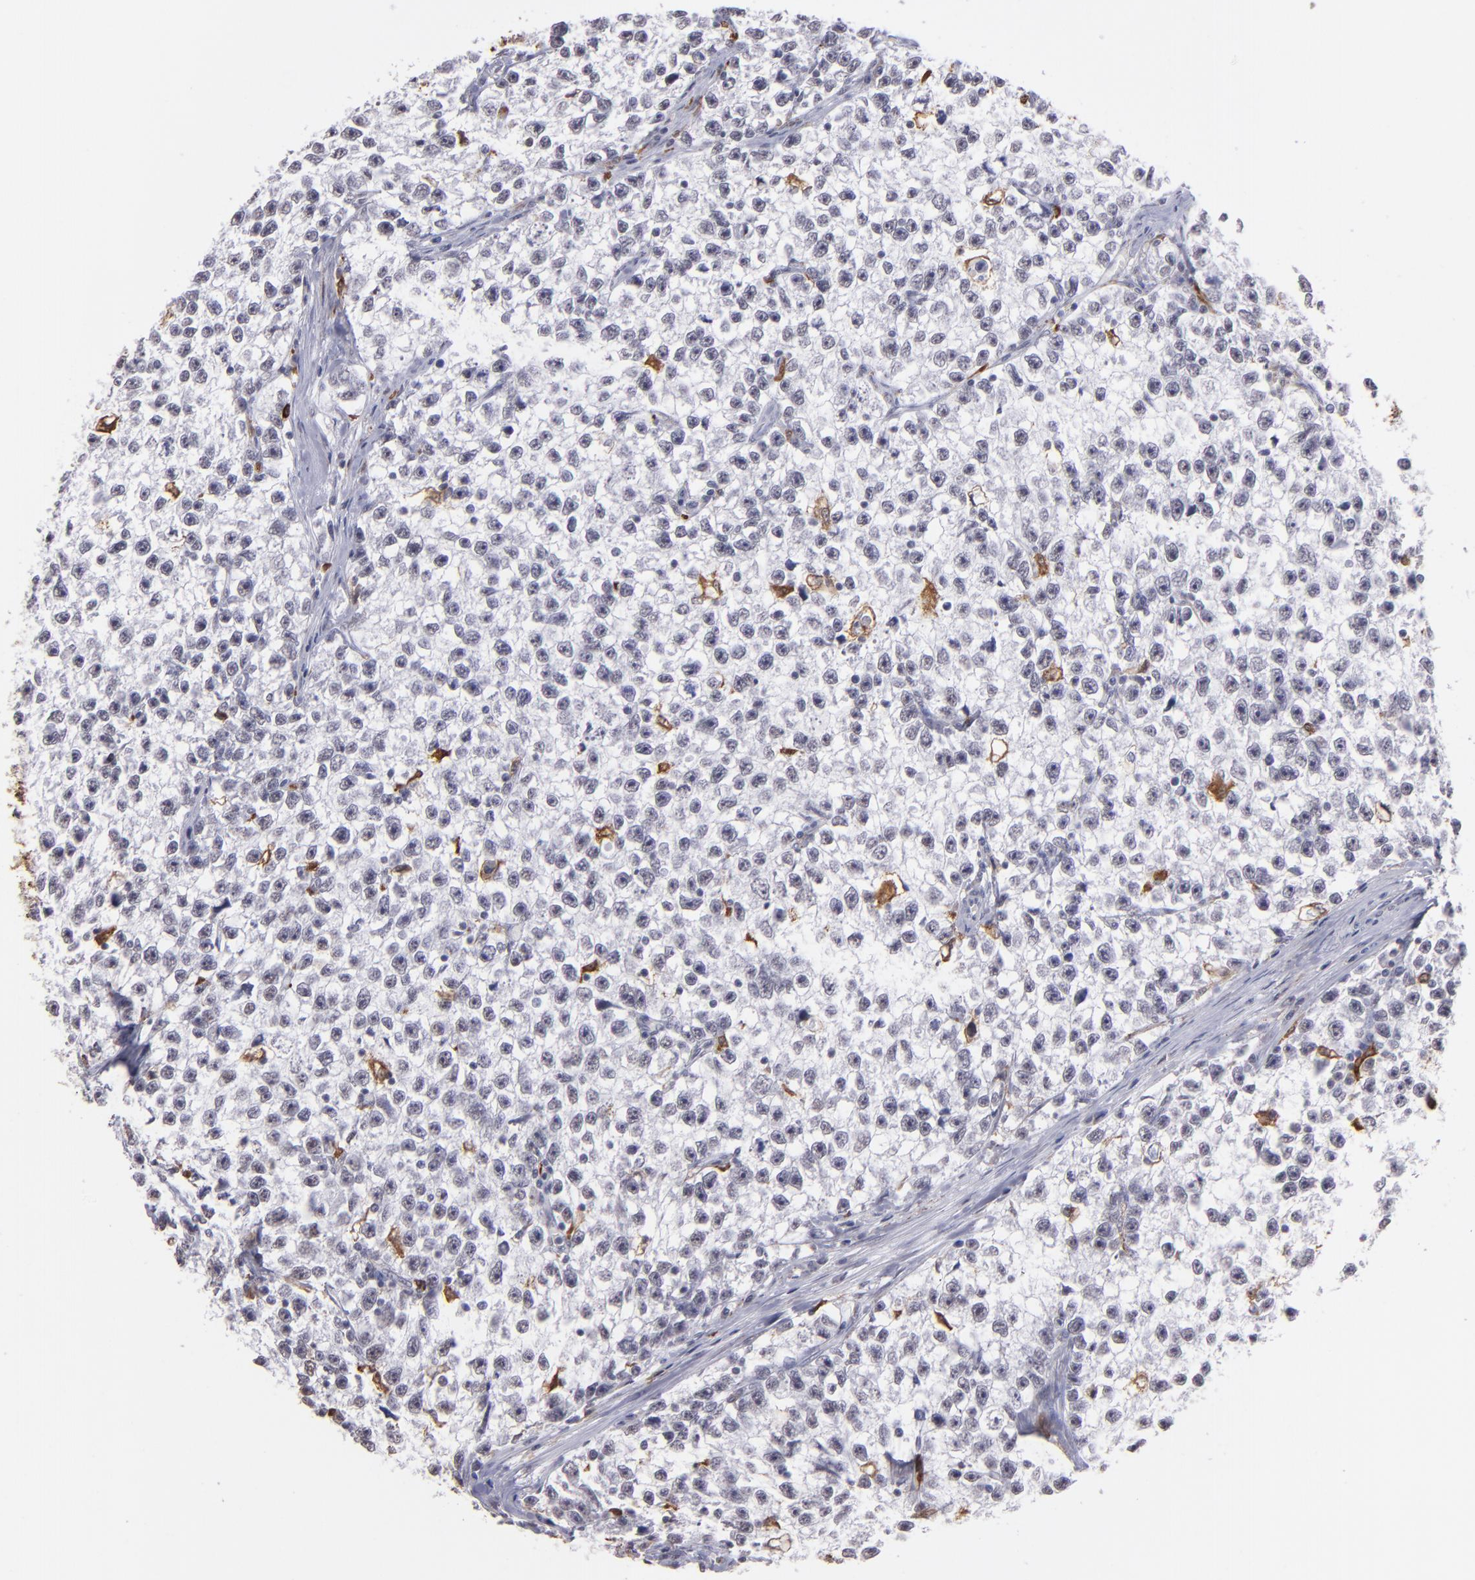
{"staining": {"intensity": "negative", "quantity": "none", "location": "none"}, "tissue": "testis cancer", "cell_type": "Tumor cells", "image_type": "cancer", "snomed": [{"axis": "morphology", "description": "Seminoma, NOS"}, {"axis": "morphology", "description": "Carcinoma, Embryonal, NOS"}, {"axis": "topography", "description": "Testis"}], "caption": "Tumor cells are negative for protein expression in human seminoma (testis).", "gene": "NCF2", "patient": {"sex": "male", "age": 30}}